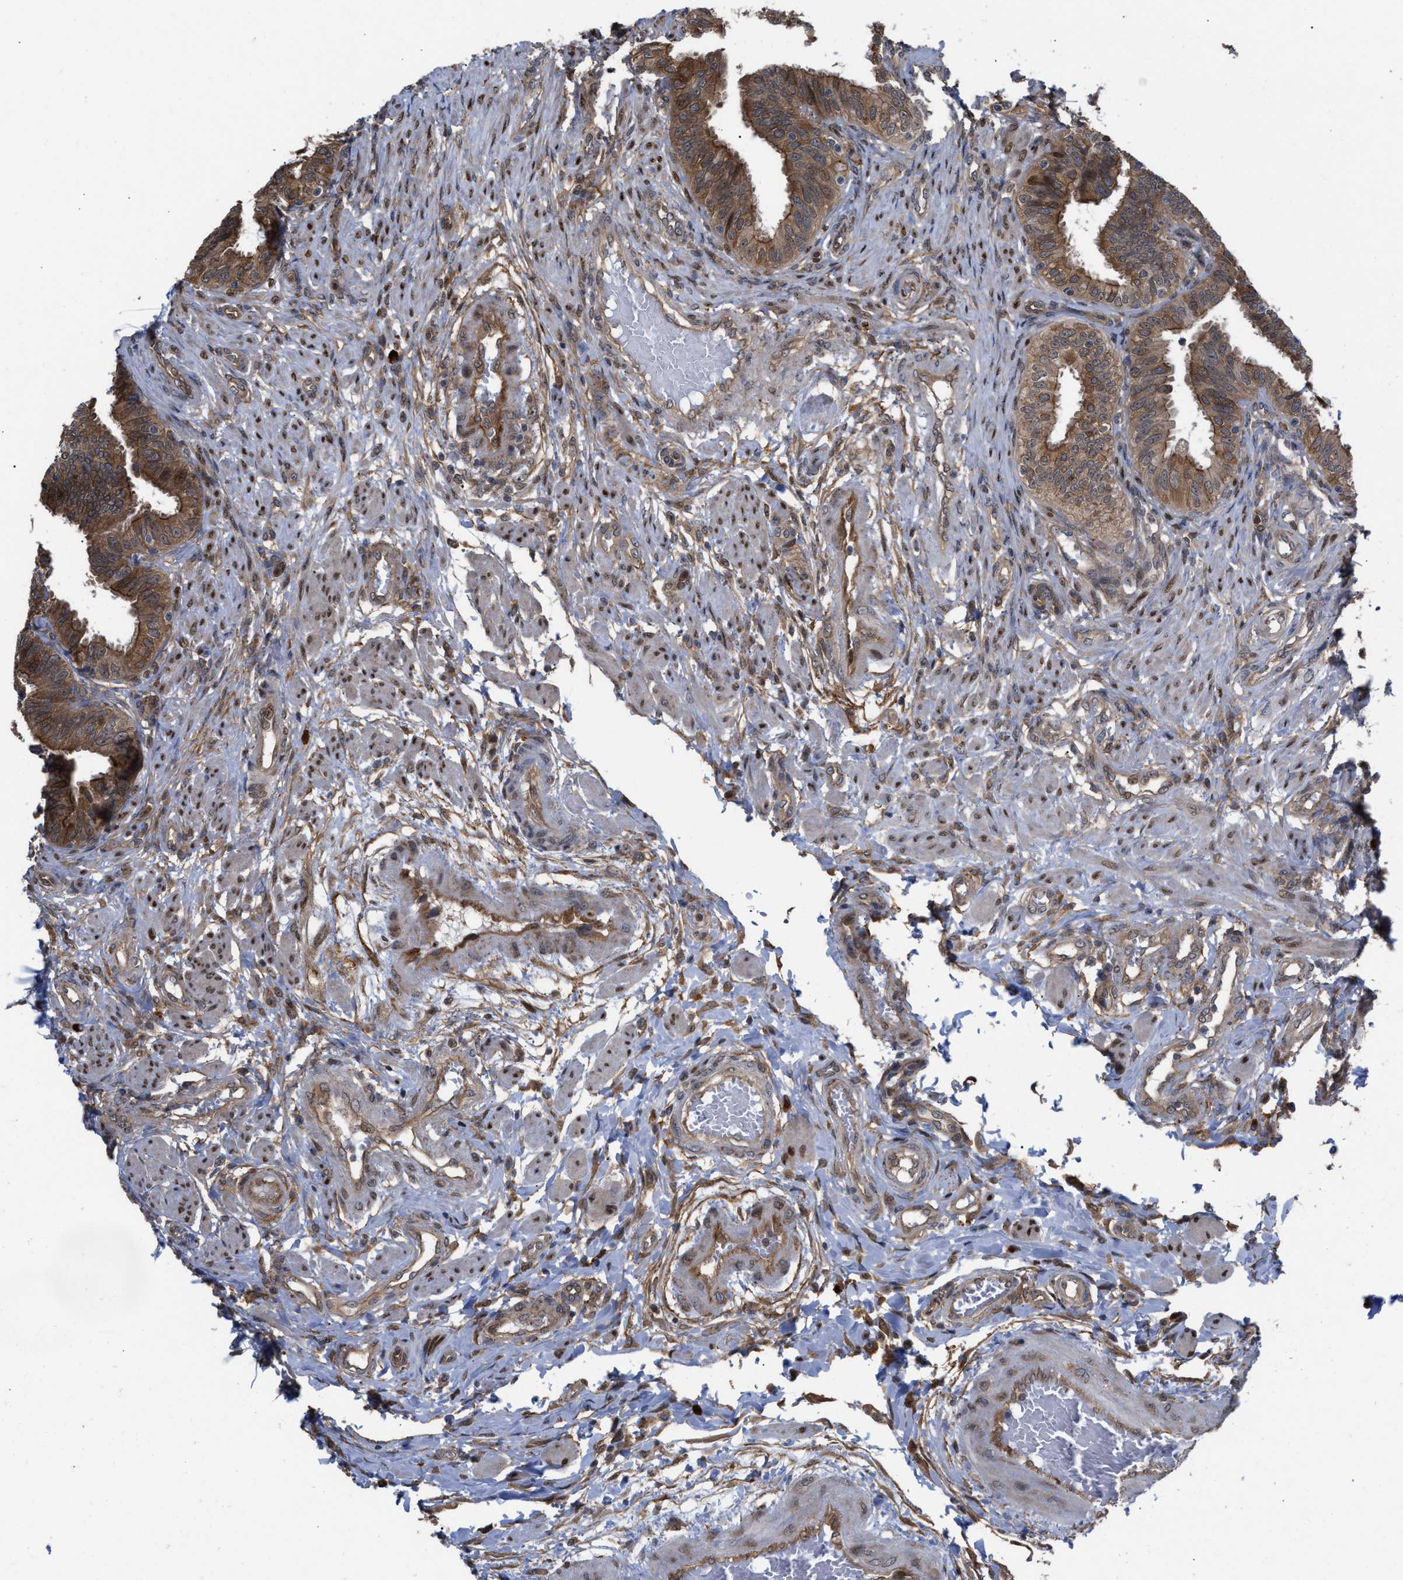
{"staining": {"intensity": "moderate", "quantity": ">75%", "location": "cytoplasmic/membranous"}, "tissue": "fallopian tube", "cell_type": "Glandular cells", "image_type": "normal", "snomed": [{"axis": "morphology", "description": "Normal tissue, NOS"}, {"axis": "topography", "description": "Fallopian tube"}, {"axis": "topography", "description": "Placenta"}], "caption": "Benign fallopian tube displays moderate cytoplasmic/membranous expression in approximately >75% of glandular cells.", "gene": "TP53BP2", "patient": {"sex": "female", "age": 34}}